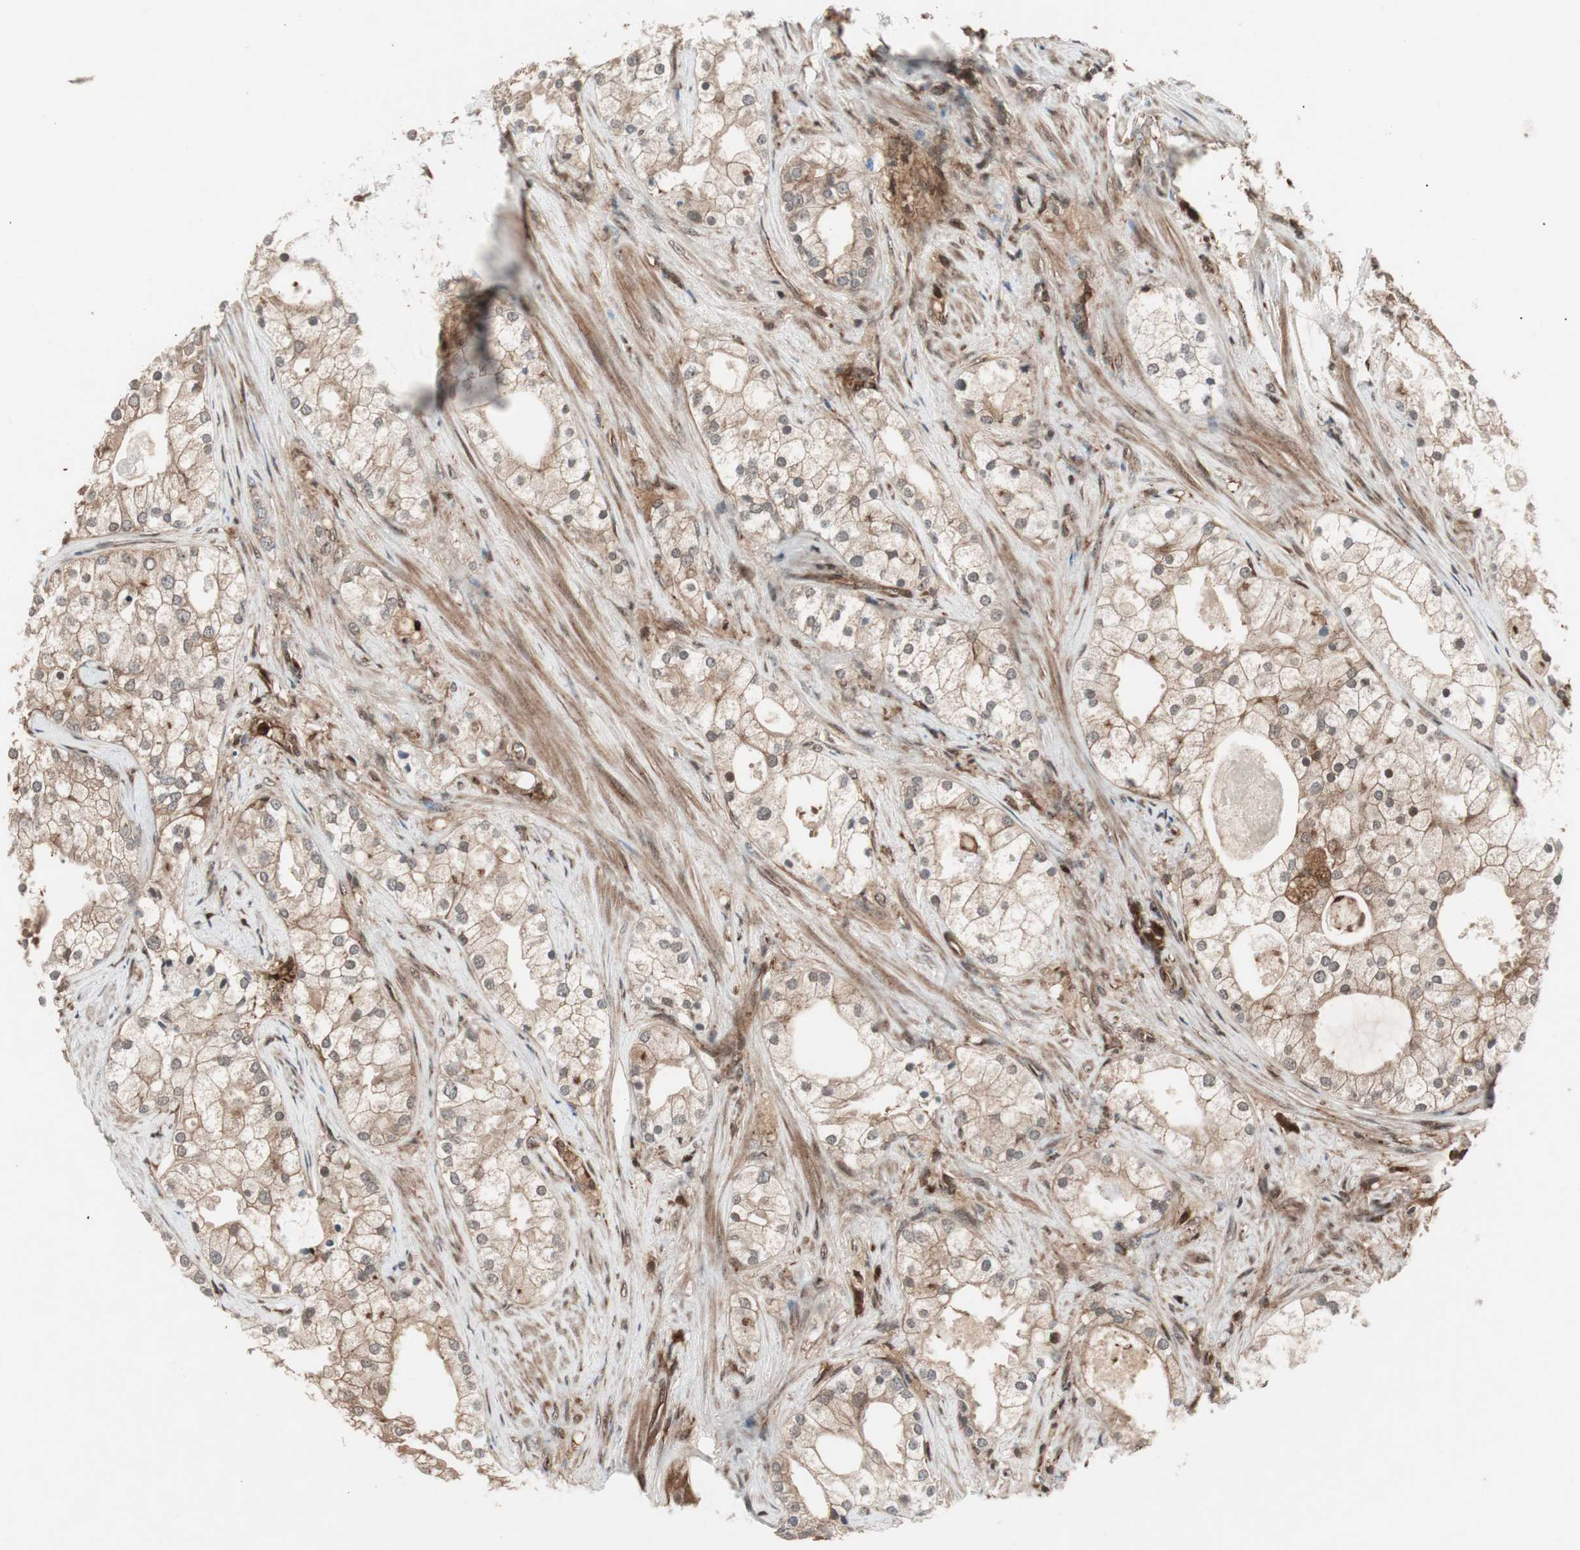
{"staining": {"intensity": "moderate", "quantity": ">75%", "location": "cytoplasmic/membranous"}, "tissue": "prostate cancer", "cell_type": "Tumor cells", "image_type": "cancer", "snomed": [{"axis": "morphology", "description": "Adenocarcinoma, Low grade"}, {"axis": "topography", "description": "Prostate"}], "caption": "Immunohistochemistry (IHC) histopathology image of human prostate cancer stained for a protein (brown), which reveals medium levels of moderate cytoplasmic/membranous staining in about >75% of tumor cells.", "gene": "PRKG2", "patient": {"sex": "male", "age": 58}}